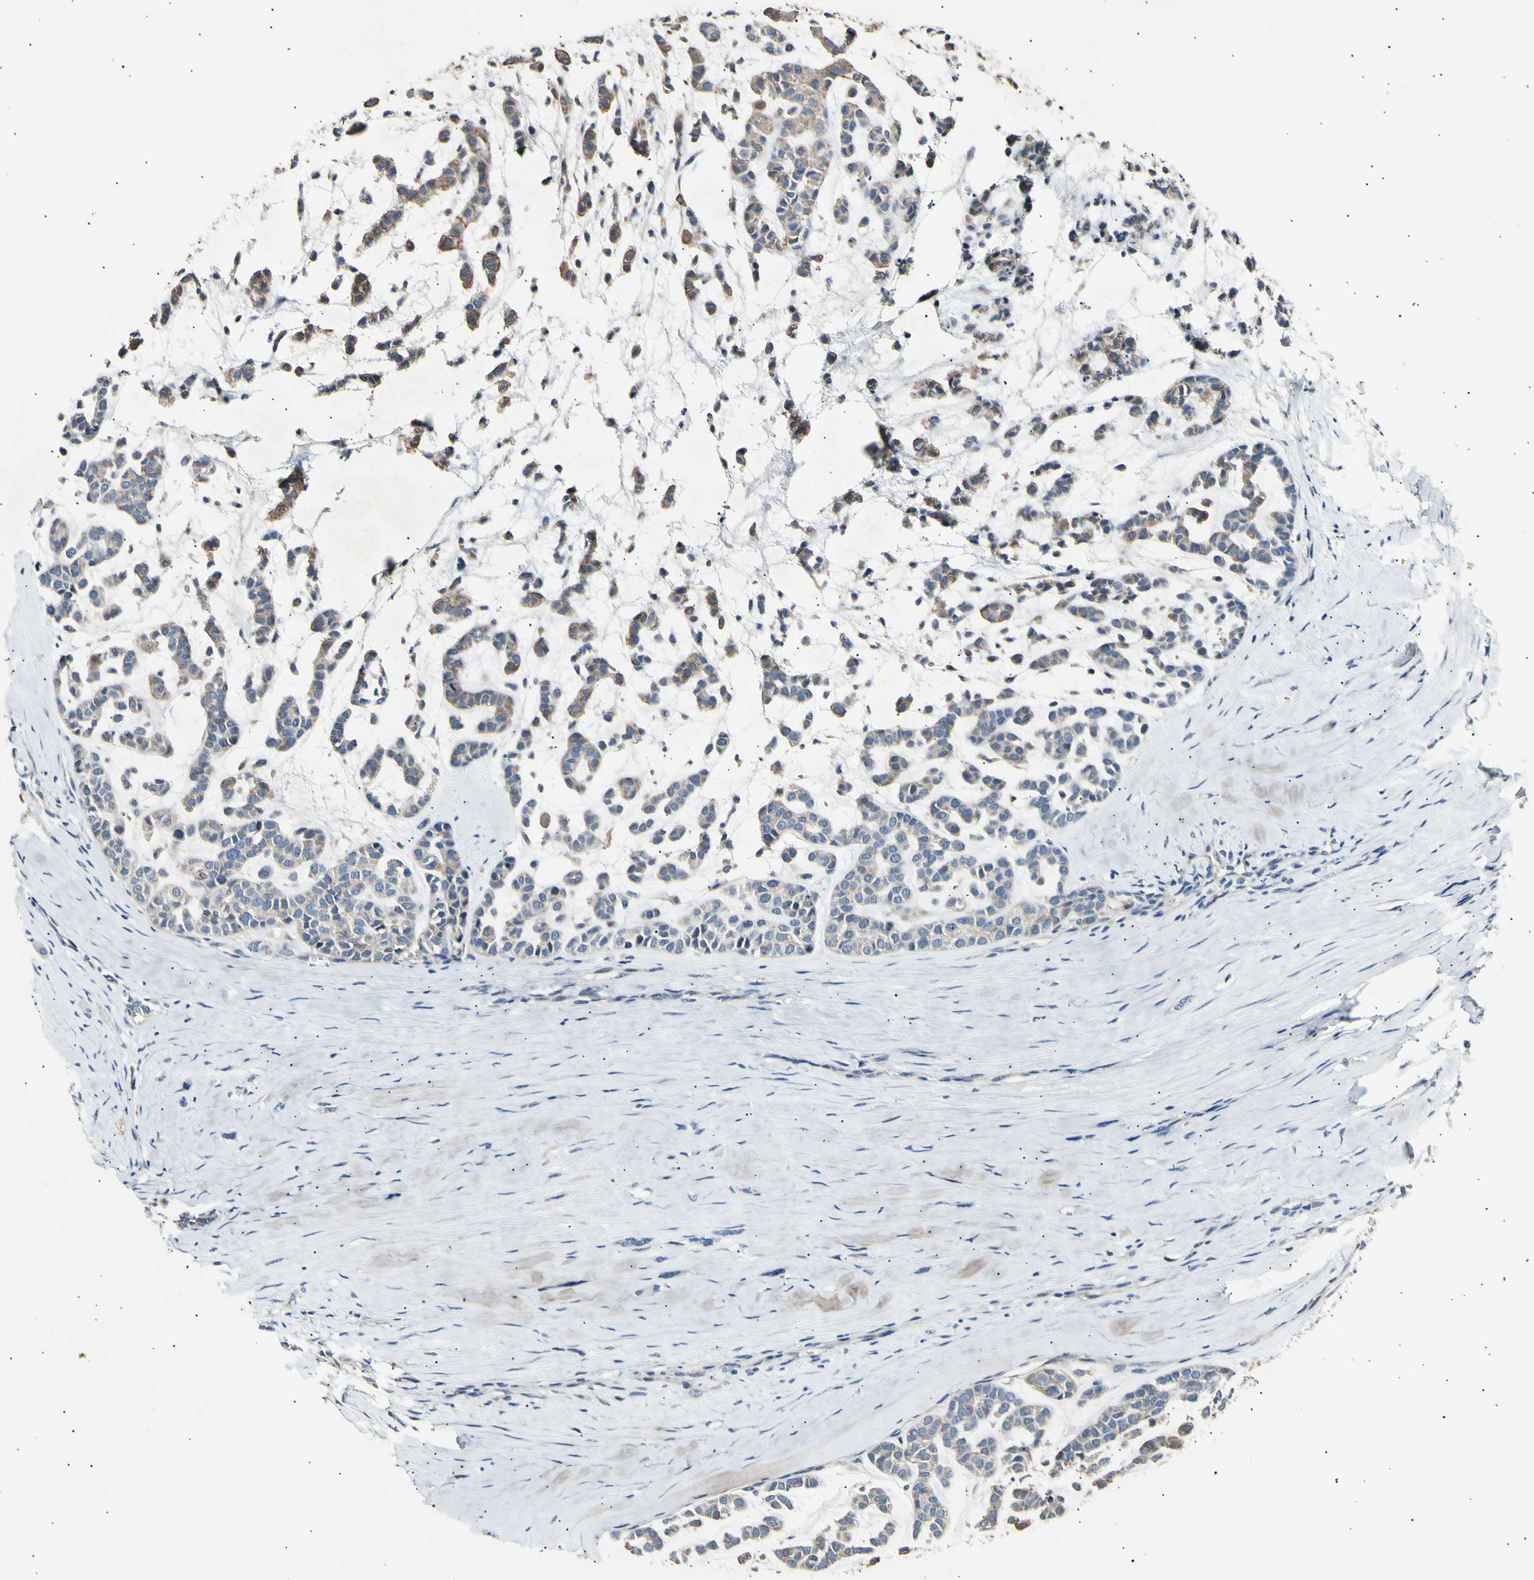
{"staining": {"intensity": "moderate", "quantity": "25%-75%", "location": "cytoplasmic/membranous"}, "tissue": "head and neck cancer", "cell_type": "Tumor cells", "image_type": "cancer", "snomed": [{"axis": "morphology", "description": "Adenocarcinoma, NOS"}, {"axis": "morphology", "description": "Adenoma, NOS"}, {"axis": "topography", "description": "Head-Neck"}], "caption": "An immunohistochemistry (IHC) photomicrograph of neoplastic tissue is shown. Protein staining in brown shows moderate cytoplasmic/membranous positivity in head and neck cancer (adenocarcinoma) within tumor cells.", "gene": "ITGA6", "patient": {"sex": "female", "age": 55}}